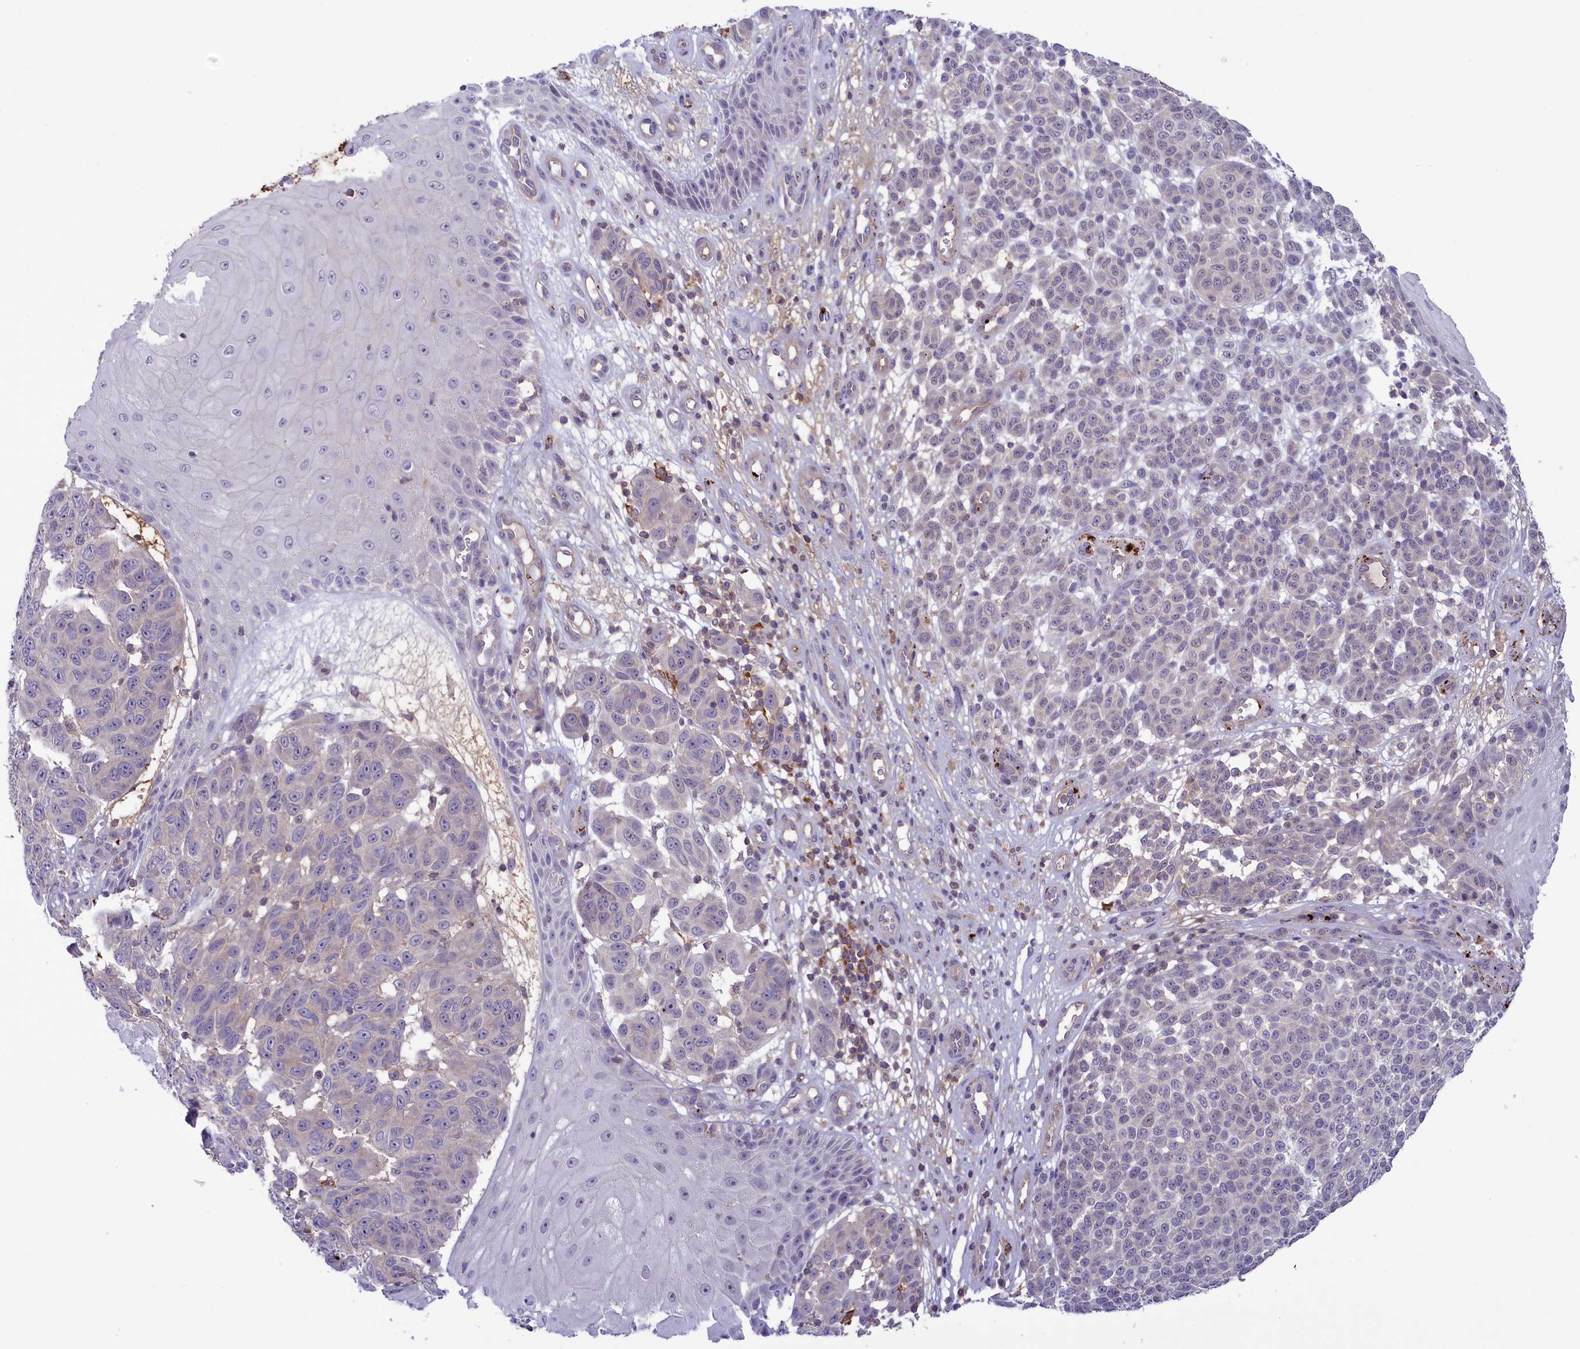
{"staining": {"intensity": "negative", "quantity": "none", "location": "none"}, "tissue": "melanoma", "cell_type": "Tumor cells", "image_type": "cancer", "snomed": [{"axis": "morphology", "description": "Malignant melanoma, NOS"}, {"axis": "topography", "description": "Skin"}], "caption": "Immunohistochemical staining of human melanoma shows no significant staining in tumor cells. (DAB (3,3'-diaminobenzidine) IHC visualized using brightfield microscopy, high magnification).", "gene": "HEATR3", "patient": {"sex": "male", "age": 49}}